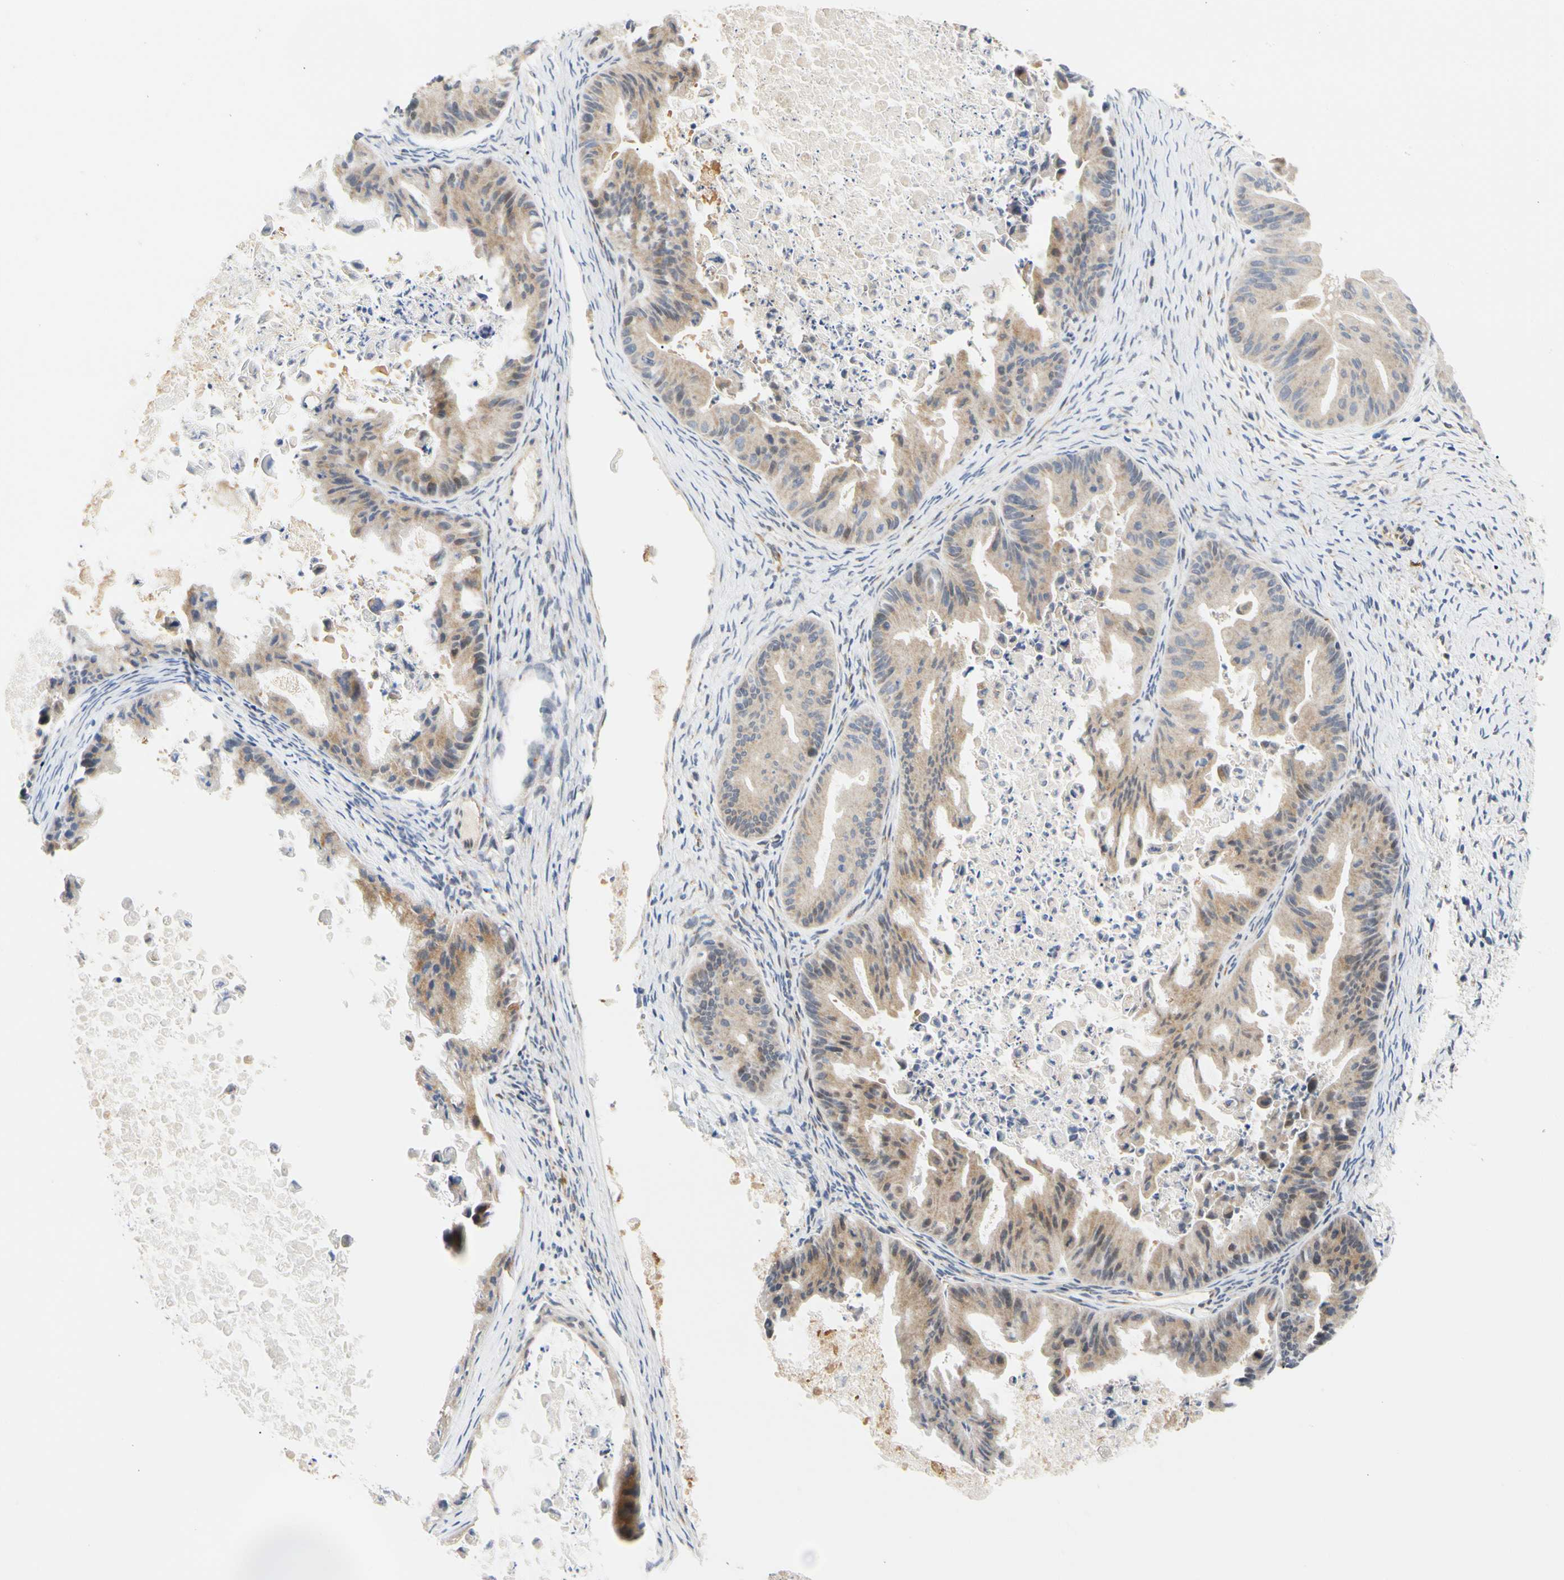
{"staining": {"intensity": "weak", "quantity": ">75%", "location": "cytoplasmic/membranous"}, "tissue": "ovarian cancer", "cell_type": "Tumor cells", "image_type": "cancer", "snomed": [{"axis": "morphology", "description": "Cystadenocarcinoma, mucinous, NOS"}, {"axis": "topography", "description": "Ovary"}], "caption": "Immunohistochemistry (IHC) staining of ovarian cancer (mucinous cystadenocarcinoma), which exhibits low levels of weak cytoplasmic/membranous positivity in approximately >75% of tumor cells indicating weak cytoplasmic/membranous protein staining. The staining was performed using DAB (brown) for protein detection and nuclei were counterstained in hematoxylin (blue).", "gene": "ZNF236", "patient": {"sex": "female", "age": 37}}